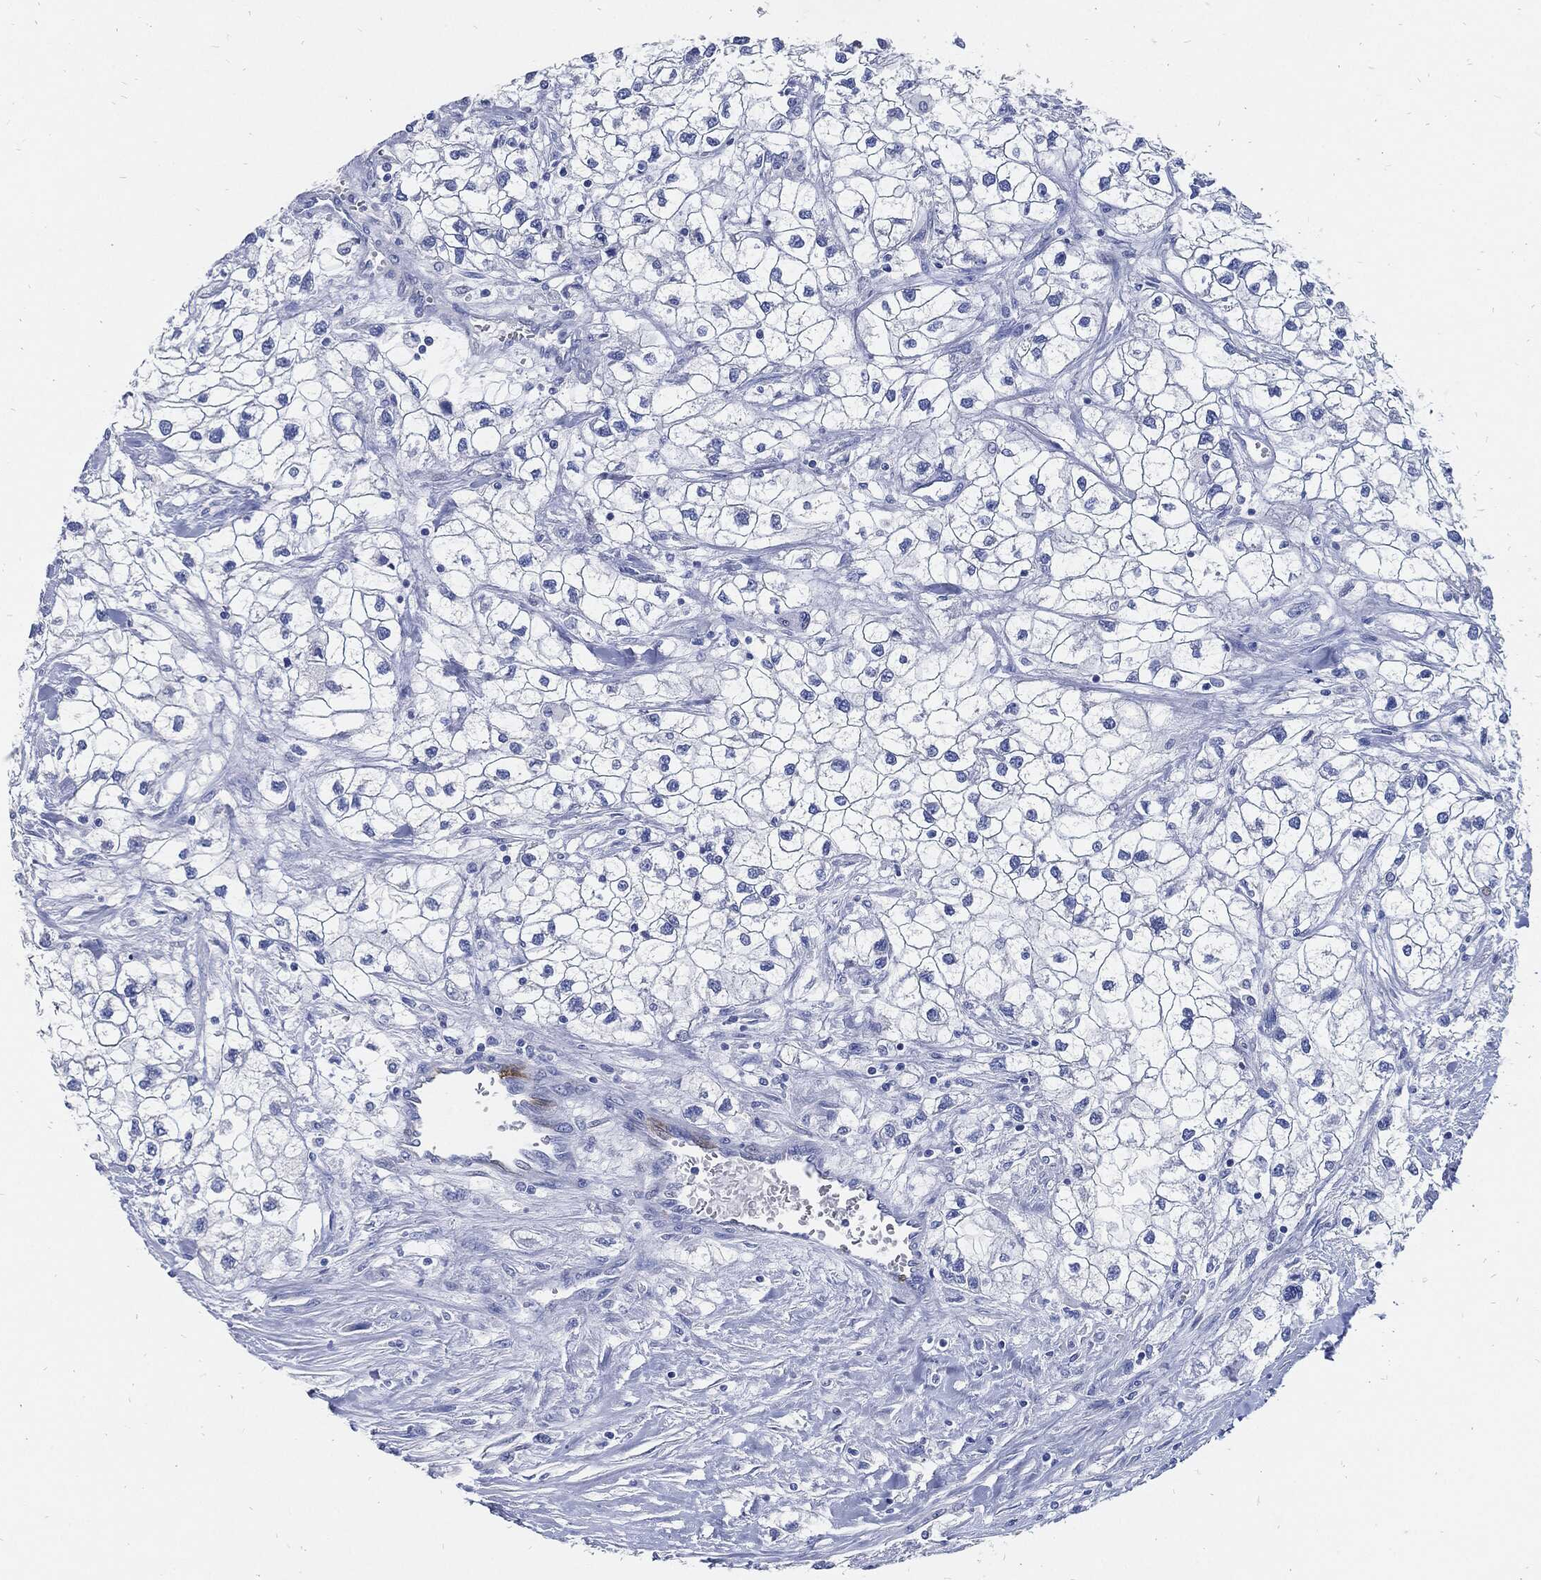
{"staining": {"intensity": "negative", "quantity": "none", "location": "none"}, "tissue": "renal cancer", "cell_type": "Tumor cells", "image_type": "cancer", "snomed": [{"axis": "morphology", "description": "Adenocarcinoma, NOS"}, {"axis": "topography", "description": "Kidney"}], "caption": "Immunohistochemistry (IHC) micrograph of human renal cancer stained for a protein (brown), which exhibits no staining in tumor cells.", "gene": "FABP4", "patient": {"sex": "male", "age": 59}}